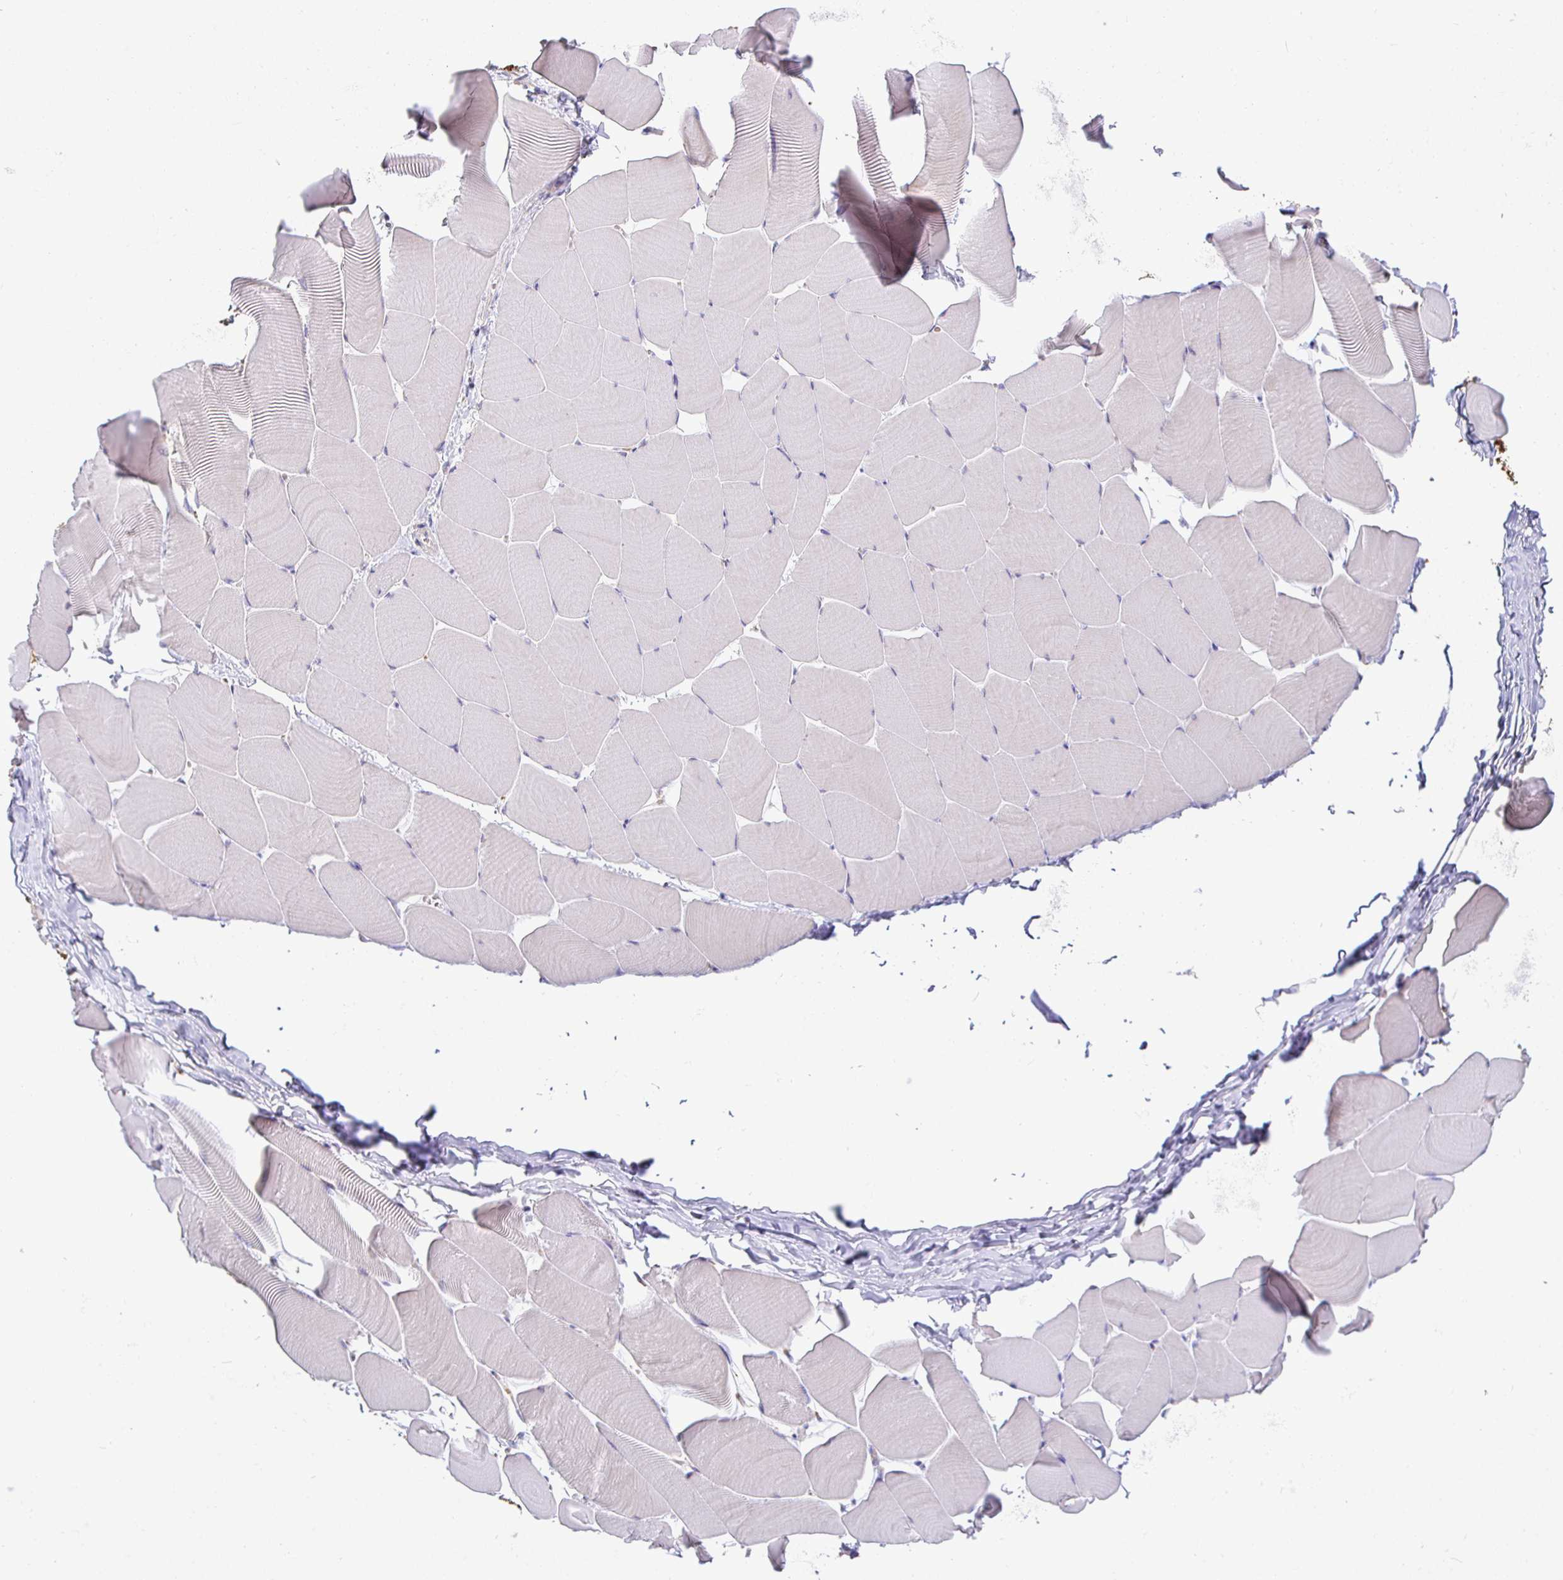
{"staining": {"intensity": "negative", "quantity": "none", "location": "none"}, "tissue": "skeletal muscle", "cell_type": "Myocytes", "image_type": "normal", "snomed": [{"axis": "morphology", "description": "Normal tissue, NOS"}, {"axis": "topography", "description": "Skeletal muscle"}], "caption": "Immunohistochemical staining of normal human skeletal muscle exhibits no significant expression in myocytes.", "gene": "SIRPA", "patient": {"sex": "male", "age": 25}}